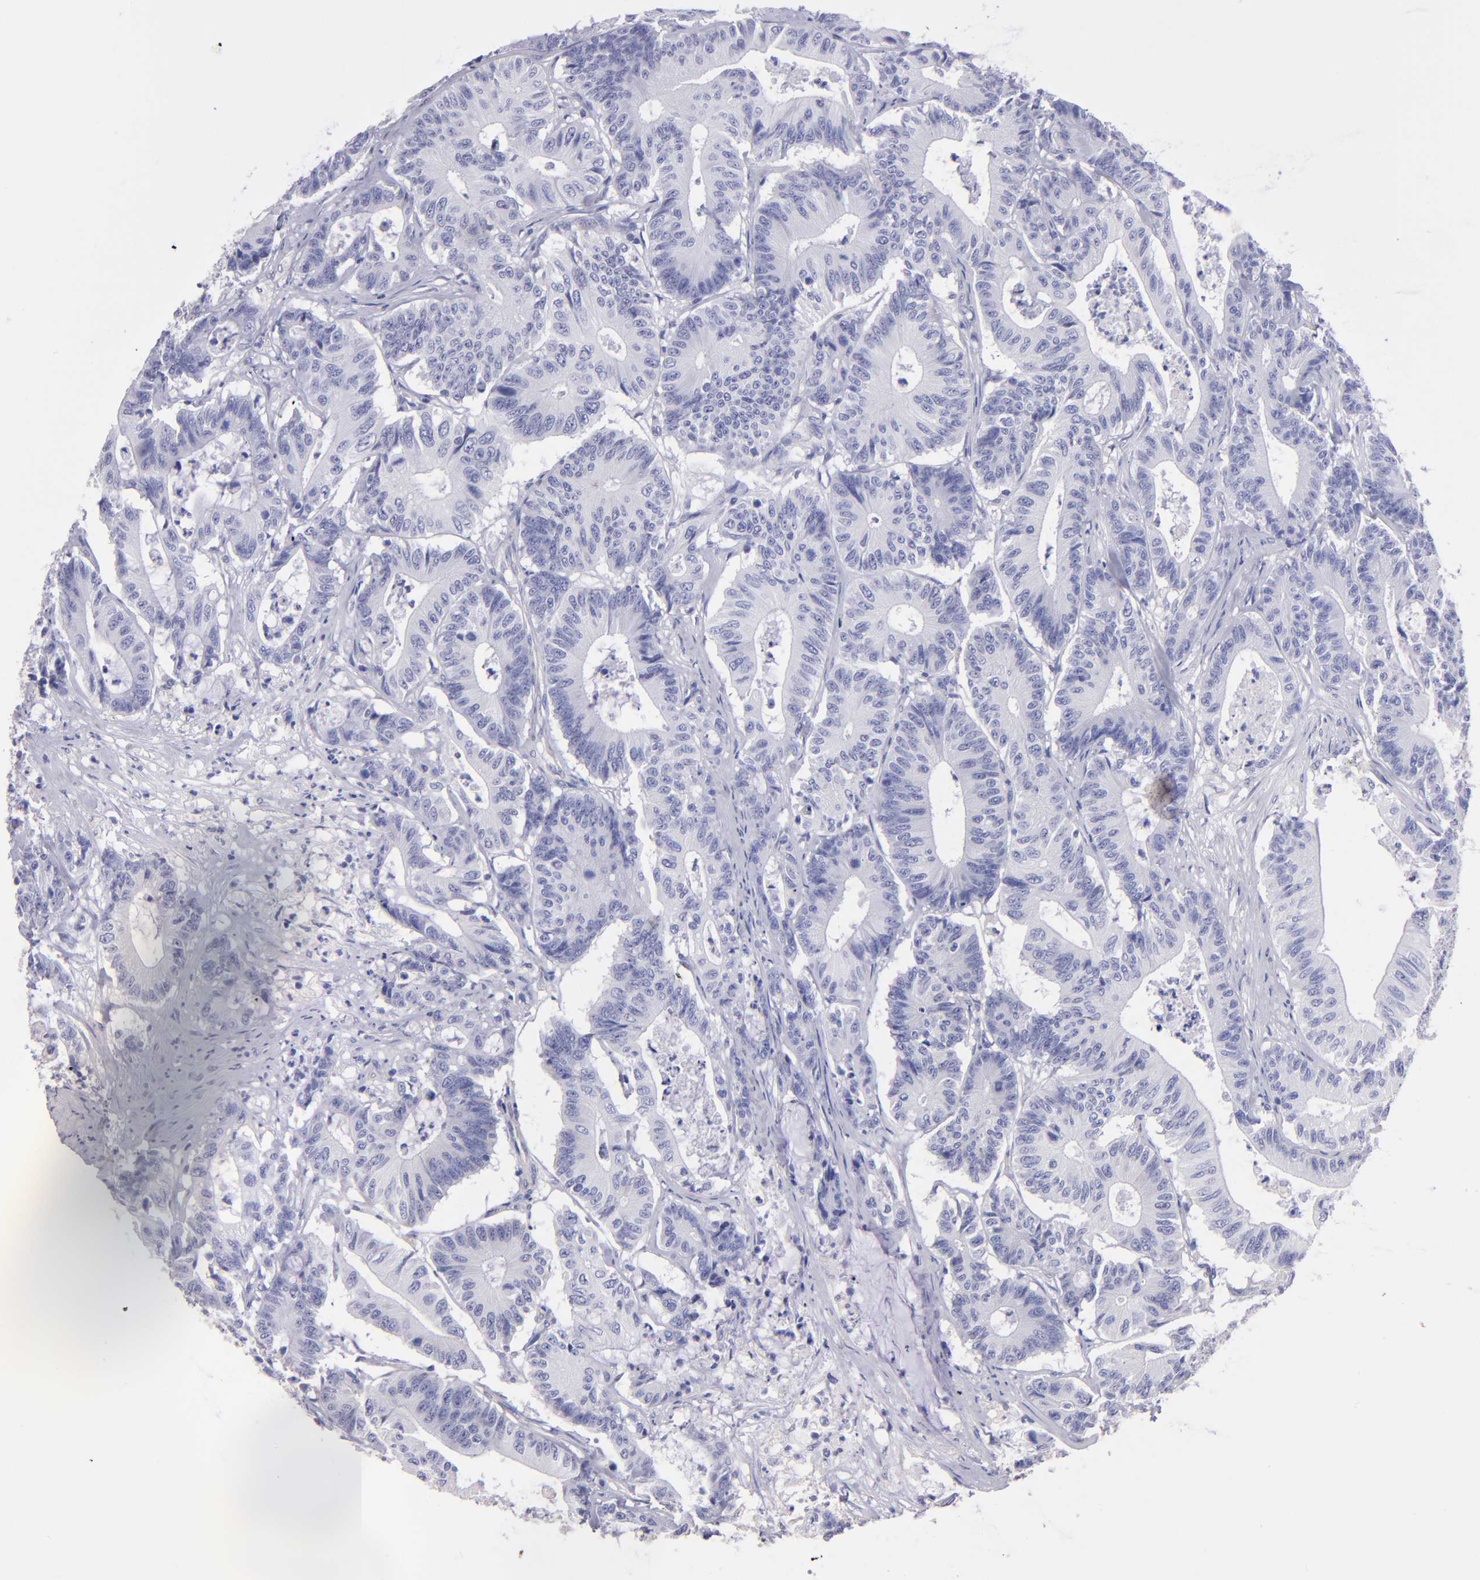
{"staining": {"intensity": "negative", "quantity": "none", "location": "none"}, "tissue": "colorectal cancer", "cell_type": "Tumor cells", "image_type": "cancer", "snomed": [{"axis": "morphology", "description": "Adenocarcinoma, NOS"}, {"axis": "topography", "description": "Colon"}], "caption": "Human colorectal cancer (adenocarcinoma) stained for a protein using IHC reveals no positivity in tumor cells.", "gene": "TG", "patient": {"sex": "female", "age": 84}}